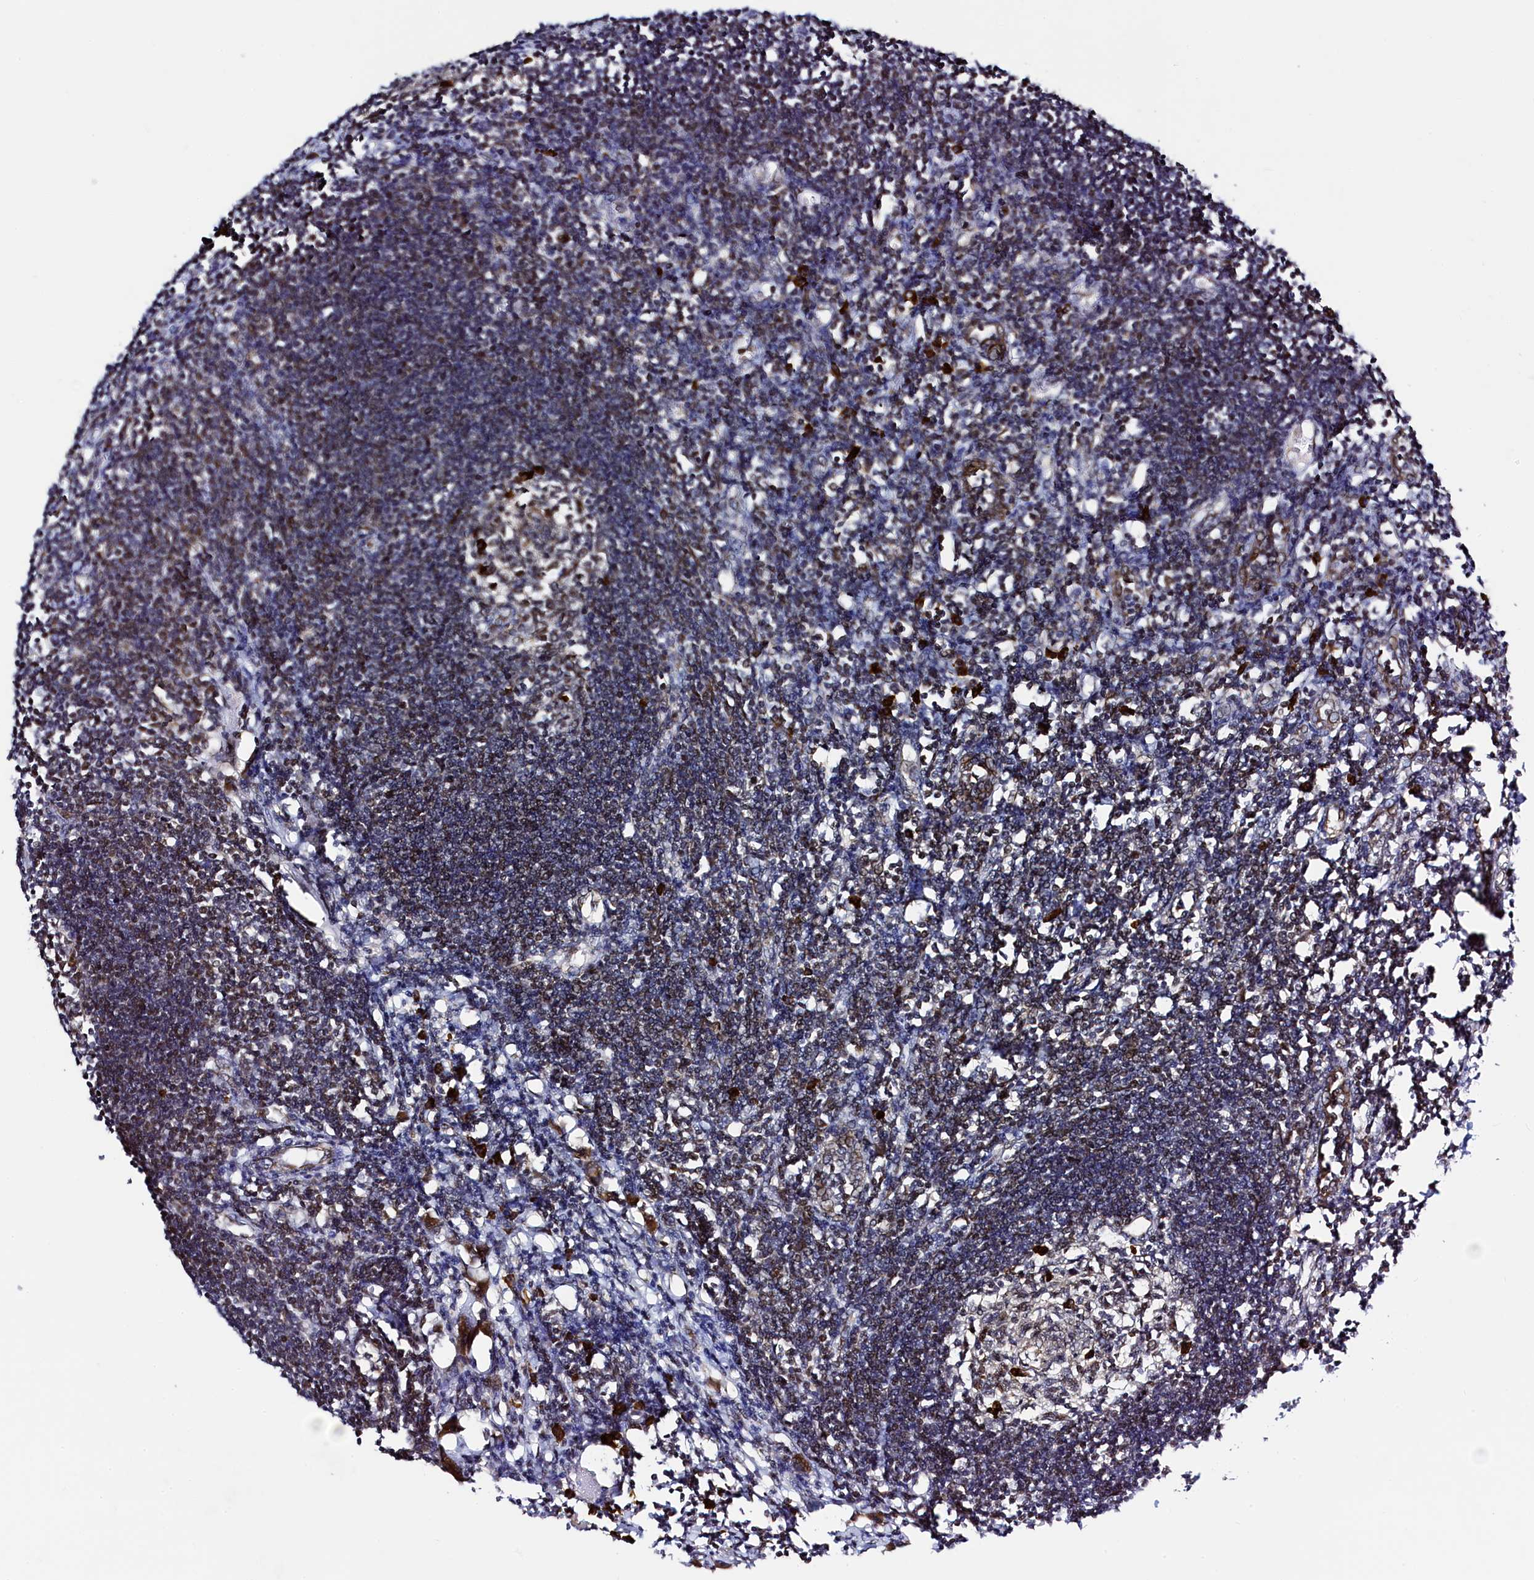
{"staining": {"intensity": "strong", "quantity": "<25%", "location": "cytoplasmic/membranous"}, "tissue": "lymph node", "cell_type": "Germinal center cells", "image_type": "normal", "snomed": [{"axis": "morphology", "description": "Normal tissue, NOS"}, {"axis": "morphology", "description": "Malignant melanoma, Metastatic site"}, {"axis": "topography", "description": "Lymph node"}], "caption": "Immunohistochemistry (IHC) staining of benign lymph node, which shows medium levels of strong cytoplasmic/membranous positivity in about <25% of germinal center cells indicating strong cytoplasmic/membranous protein positivity. The staining was performed using DAB (brown) for protein detection and nuclei were counterstained in hematoxylin (blue).", "gene": "RBFA", "patient": {"sex": "male", "age": 41}}